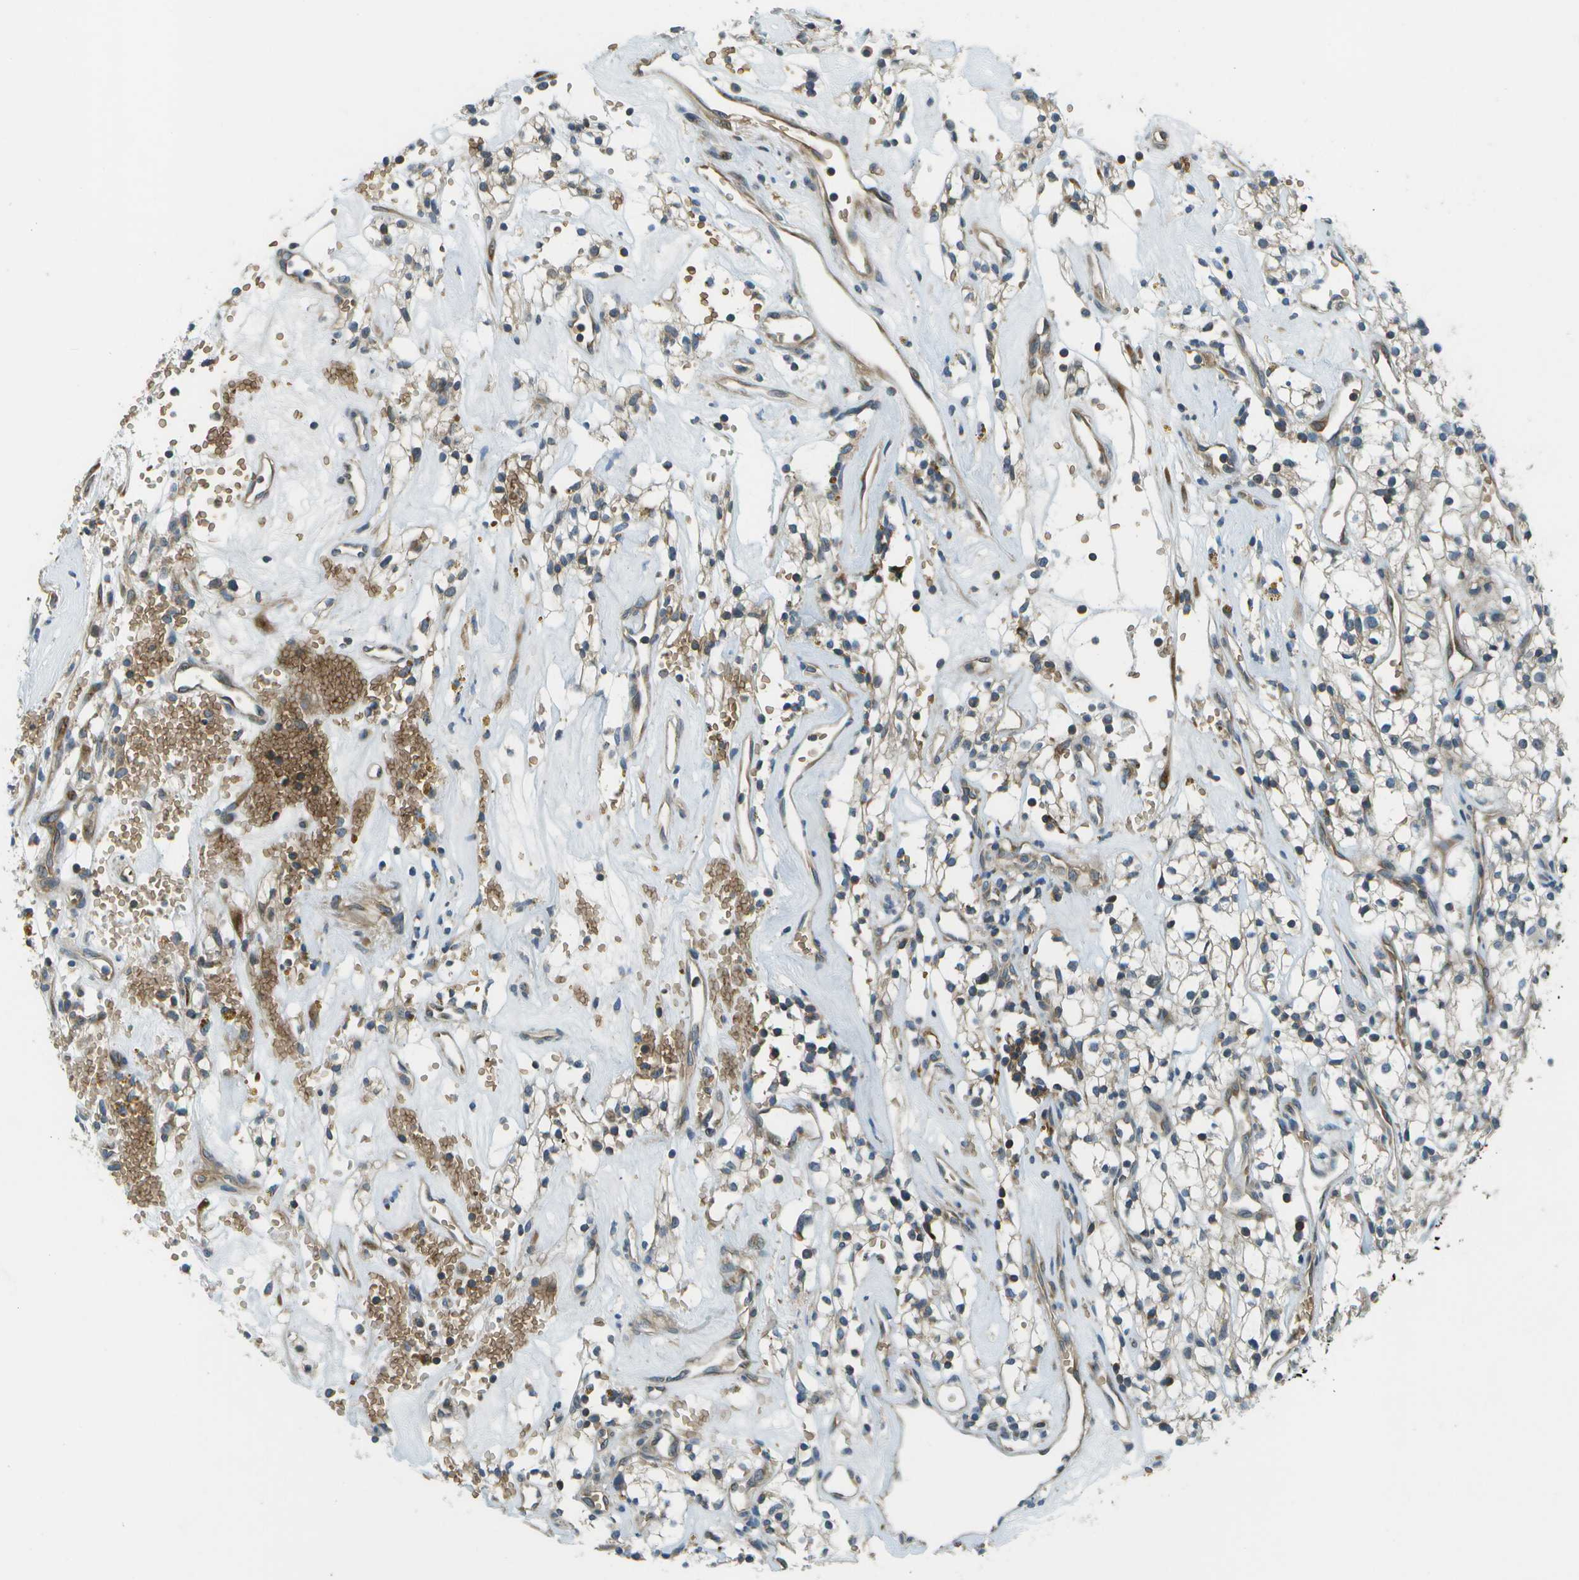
{"staining": {"intensity": "weak", "quantity": "<25%", "location": "cytoplasmic/membranous"}, "tissue": "renal cancer", "cell_type": "Tumor cells", "image_type": "cancer", "snomed": [{"axis": "morphology", "description": "Adenocarcinoma, NOS"}, {"axis": "topography", "description": "Kidney"}], "caption": "Tumor cells show no significant protein expression in renal cancer.", "gene": "CTIF", "patient": {"sex": "male", "age": 59}}